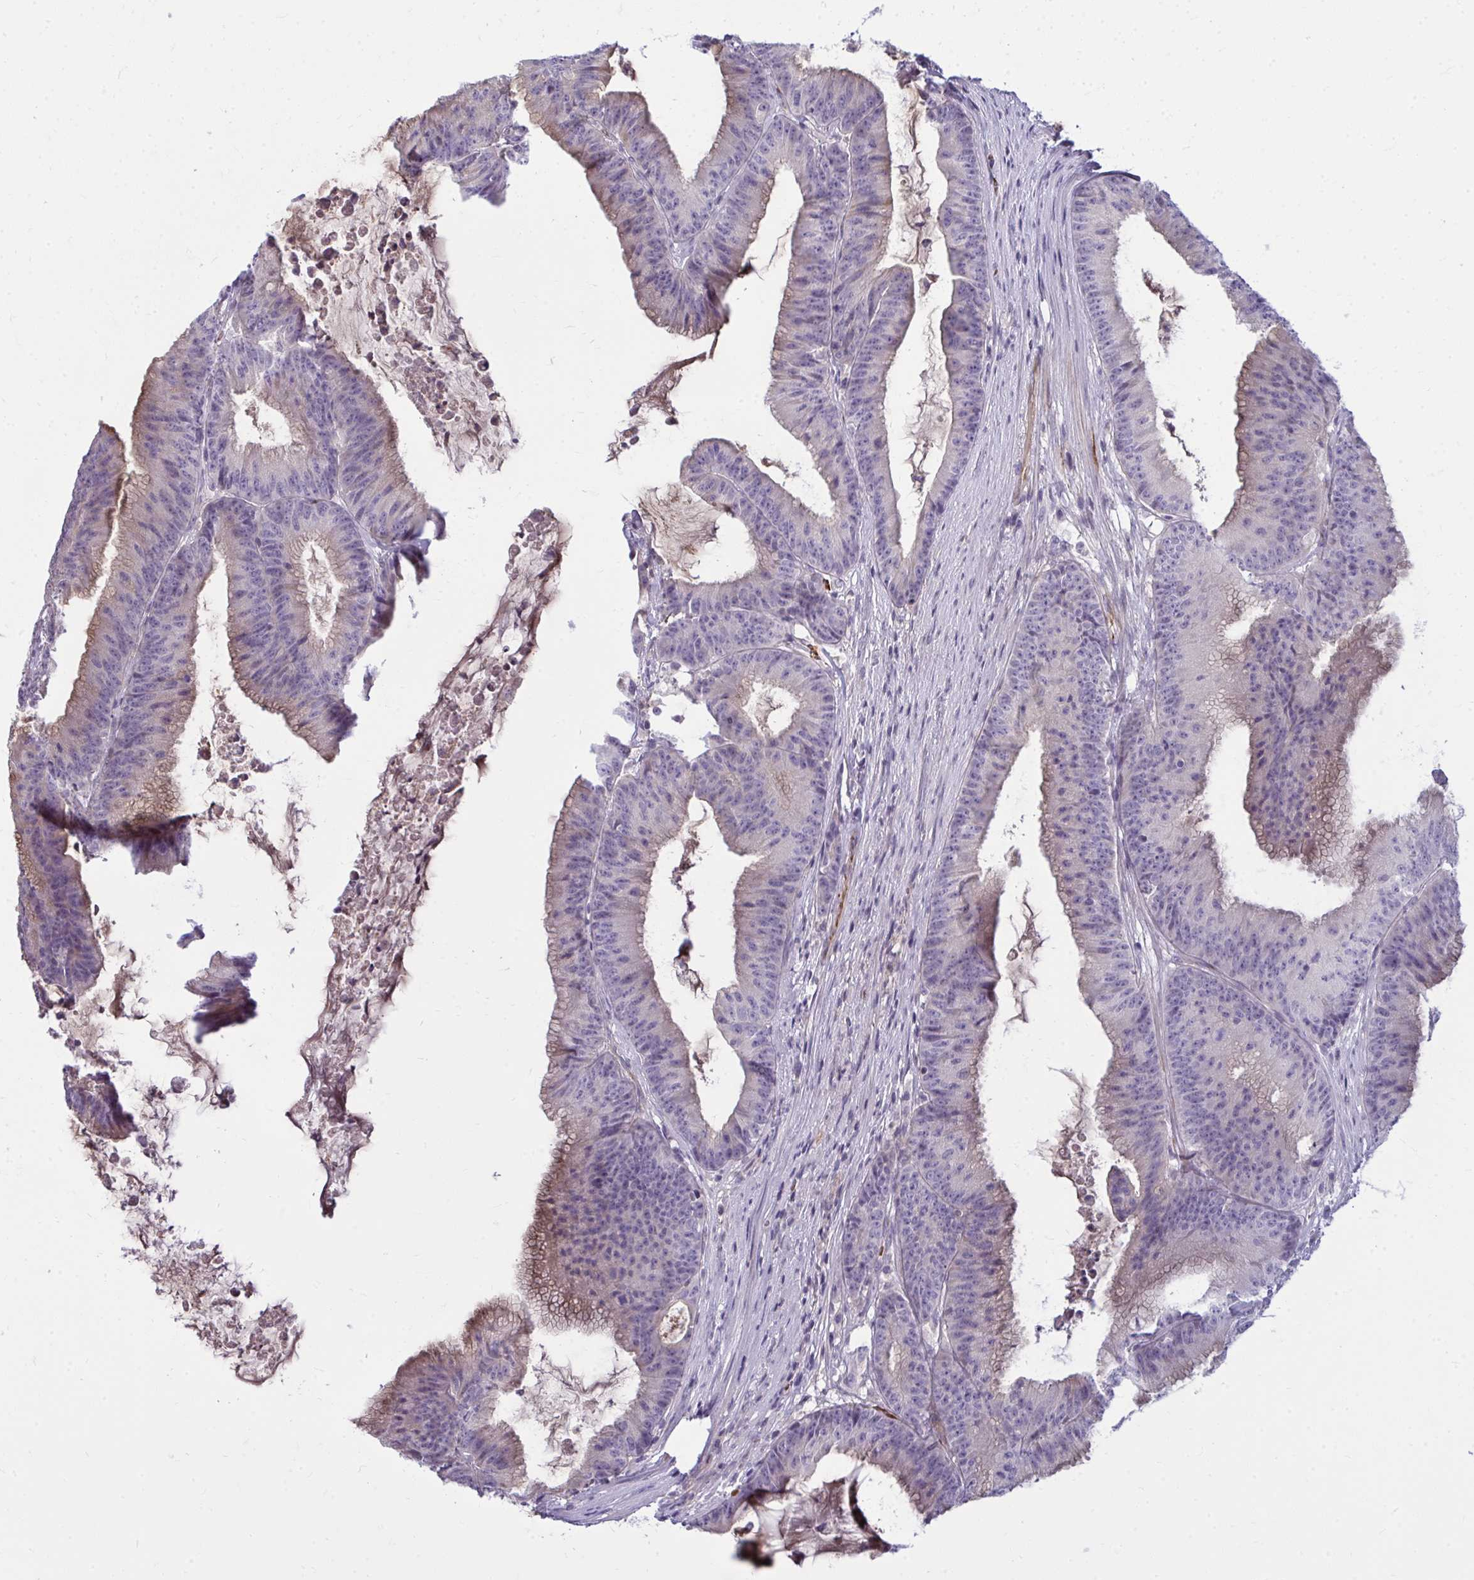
{"staining": {"intensity": "weak", "quantity": "25%-75%", "location": "cytoplasmic/membranous"}, "tissue": "colorectal cancer", "cell_type": "Tumor cells", "image_type": "cancer", "snomed": [{"axis": "morphology", "description": "Adenocarcinoma, NOS"}, {"axis": "topography", "description": "Colon"}], "caption": "DAB immunohistochemical staining of colorectal cancer demonstrates weak cytoplasmic/membranous protein staining in about 25%-75% of tumor cells.", "gene": "SLC14A1", "patient": {"sex": "female", "age": 78}}